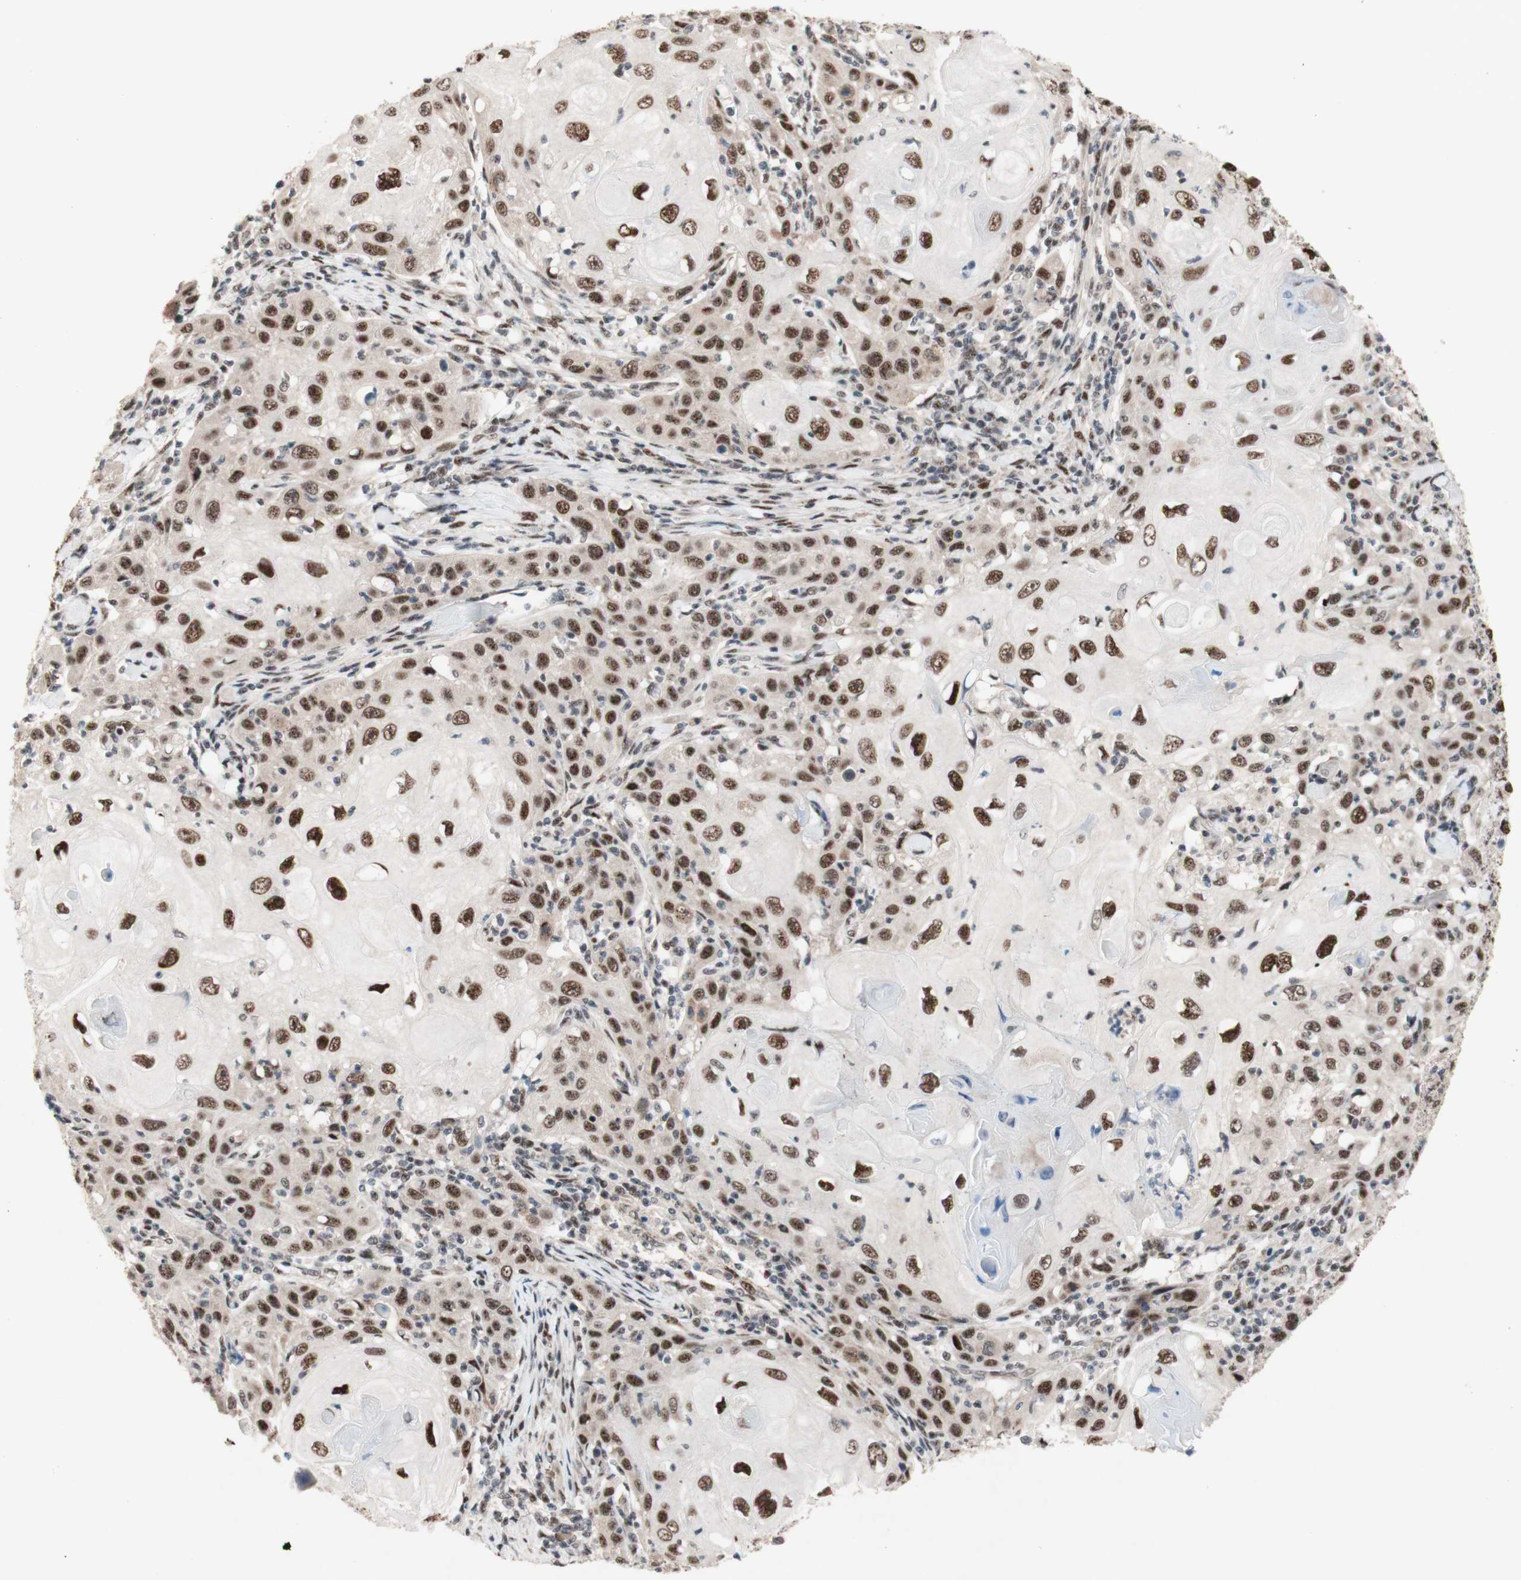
{"staining": {"intensity": "moderate", "quantity": ">75%", "location": "nuclear"}, "tissue": "skin cancer", "cell_type": "Tumor cells", "image_type": "cancer", "snomed": [{"axis": "morphology", "description": "Squamous cell carcinoma, NOS"}, {"axis": "topography", "description": "Skin"}], "caption": "Immunohistochemistry (DAB (3,3'-diaminobenzidine)) staining of skin squamous cell carcinoma demonstrates moderate nuclear protein expression in about >75% of tumor cells.", "gene": "TLE1", "patient": {"sex": "female", "age": 88}}